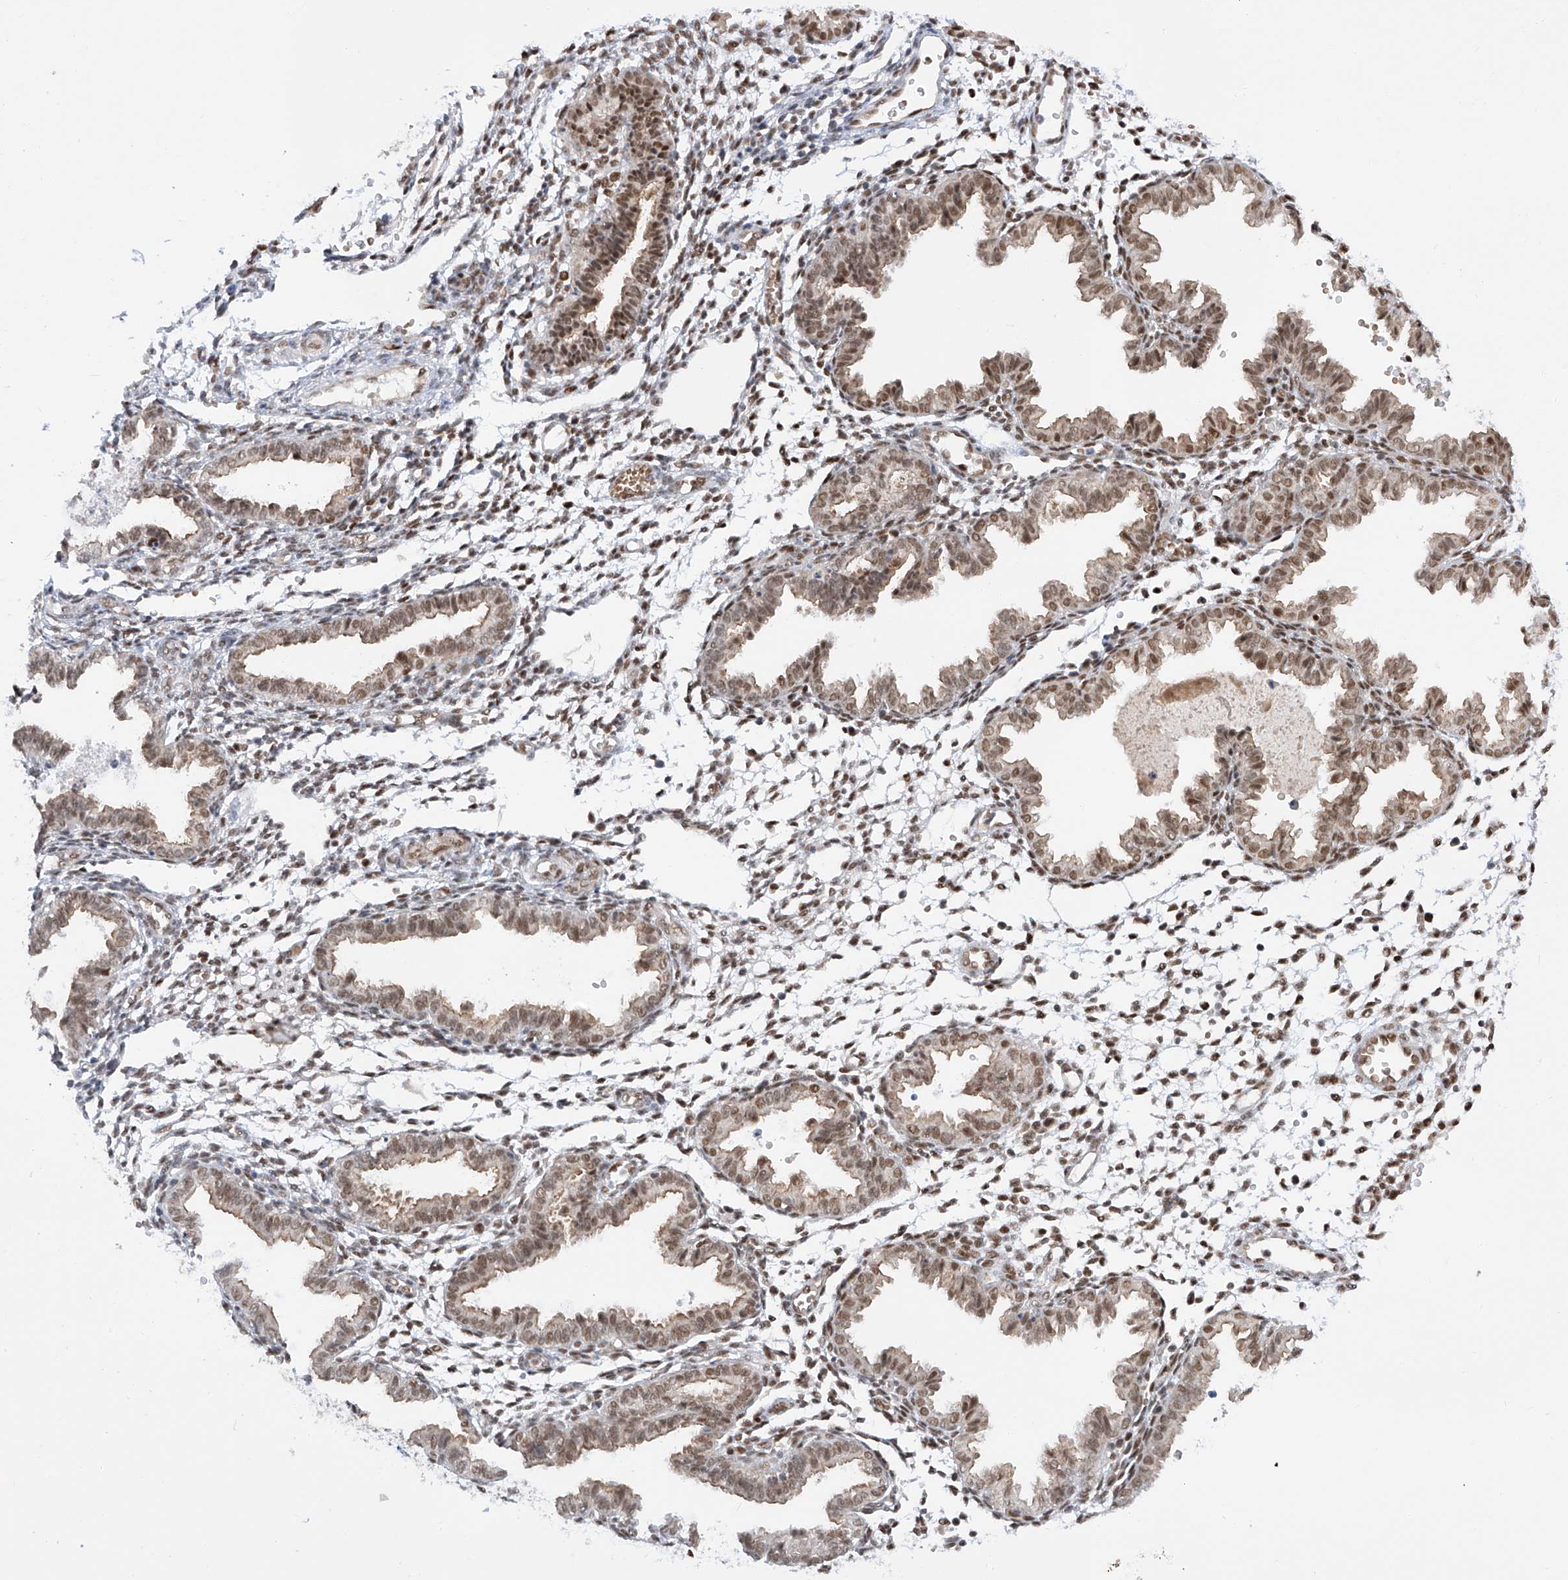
{"staining": {"intensity": "moderate", "quantity": ">75%", "location": "nuclear"}, "tissue": "endometrium", "cell_type": "Cells in endometrial stroma", "image_type": "normal", "snomed": [{"axis": "morphology", "description": "Normal tissue, NOS"}, {"axis": "topography", "description": "Endometrium"}], "caption": "Normal endometrium was stained to show a protein in brown. There is medium levels of moderate nuclear positivity in approximately >75% of cells in endometrial stroma.", "gene": "POGK", "patient": {"sex": "female", "age": 33}}